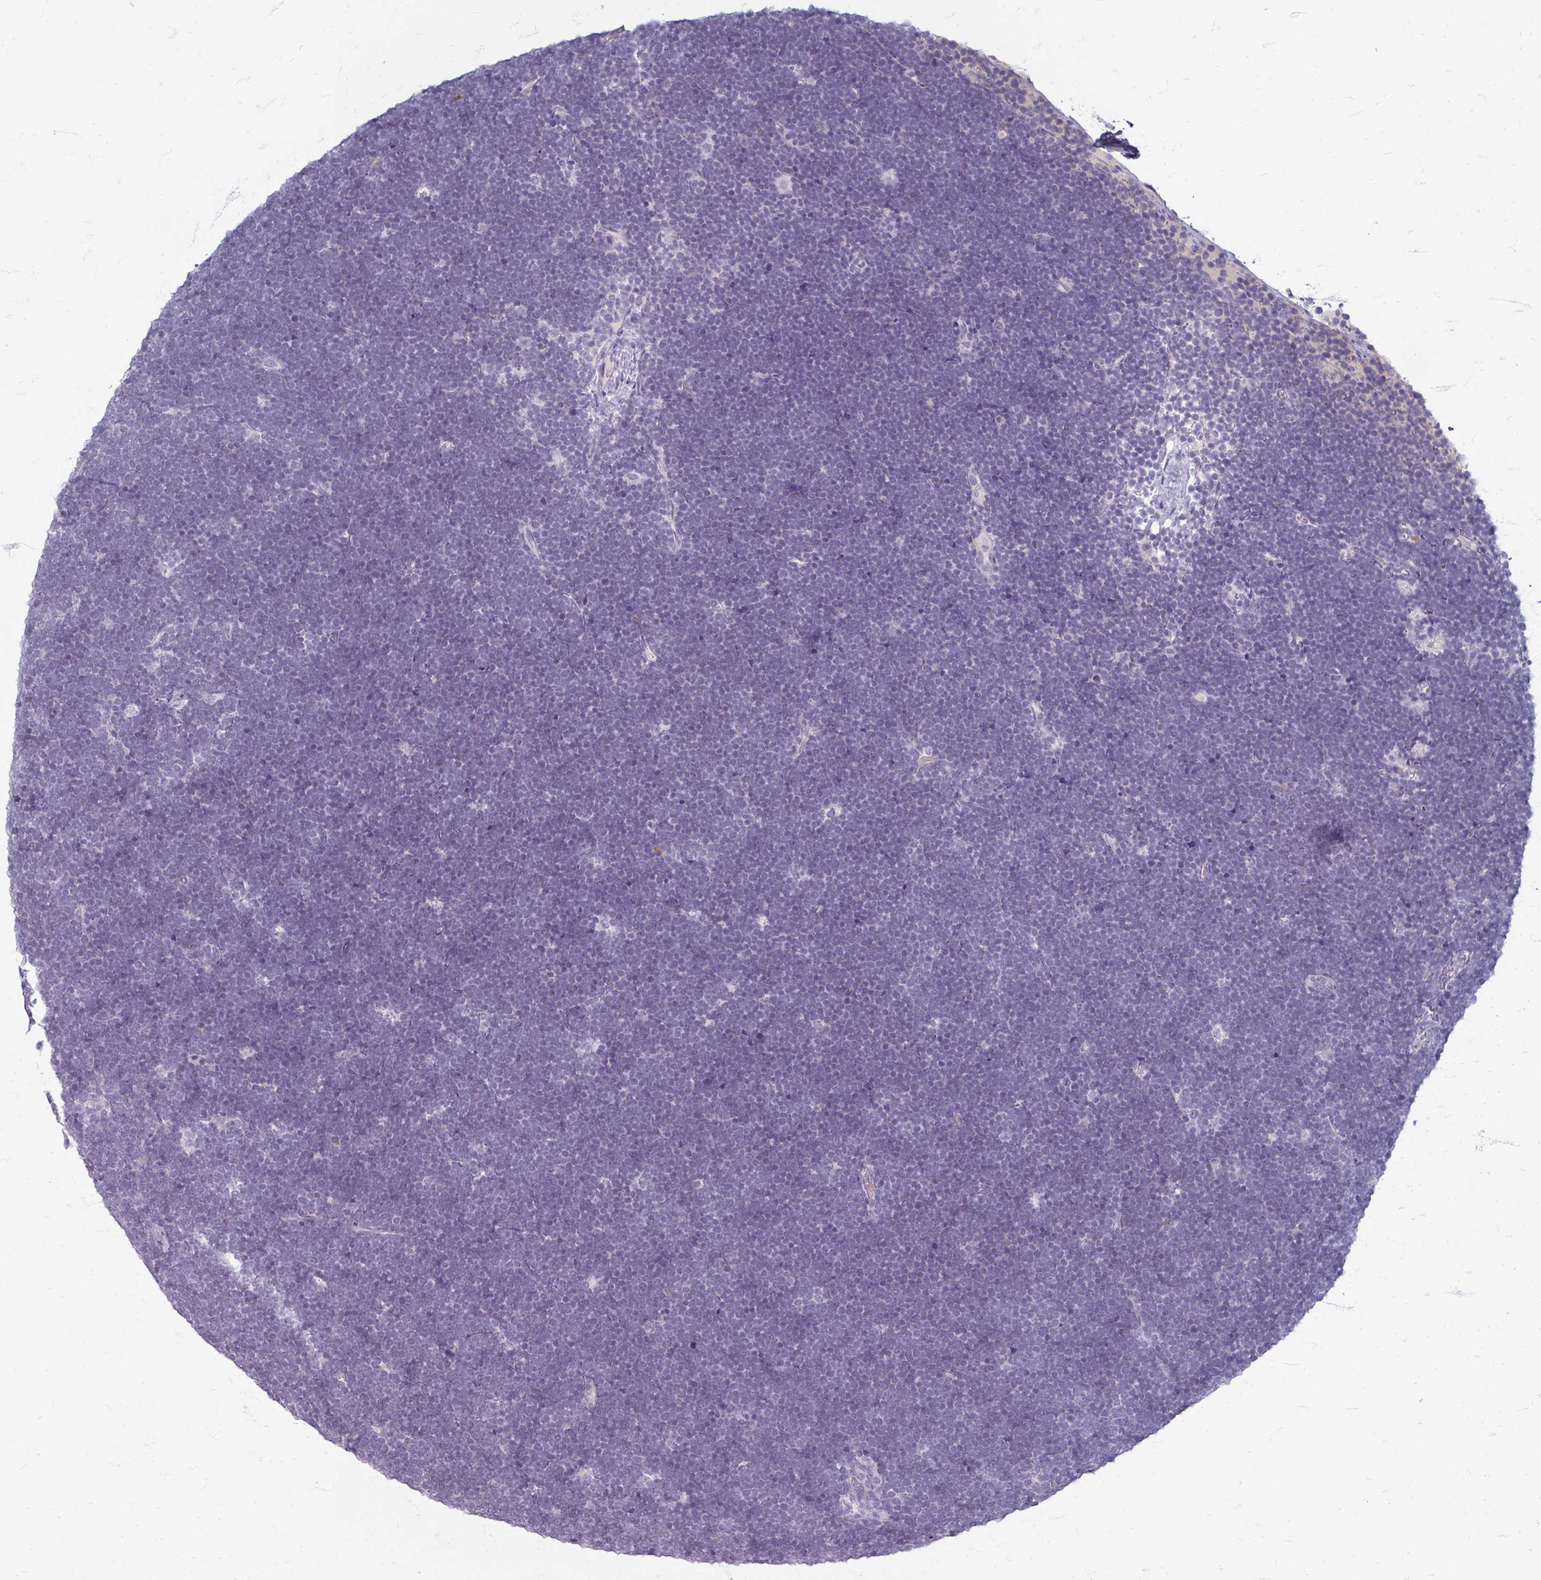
{"staining": {"intensity": "negative", "quantity": "none", "location": "none"}, "tissue": "lymphoma", "cell_type": "Tumor cells", "image_type": "cancer", "snomed": [{"axis": "morphology", "description": "Malignant lymphoma, non-Hodgkin's type, High grade"}, {"axis": "topography", "description": "Lymph node"}], "caption": "A high-resolution photomicrograph shows immunohistochemistry (IHC) staining of malignant lymphoma, non-Hodgkin's type (high-grade), which displays no significant expression in tumor cells.", "gene": "ZNF878", "patient": {"sex": "male", "age": 13}}